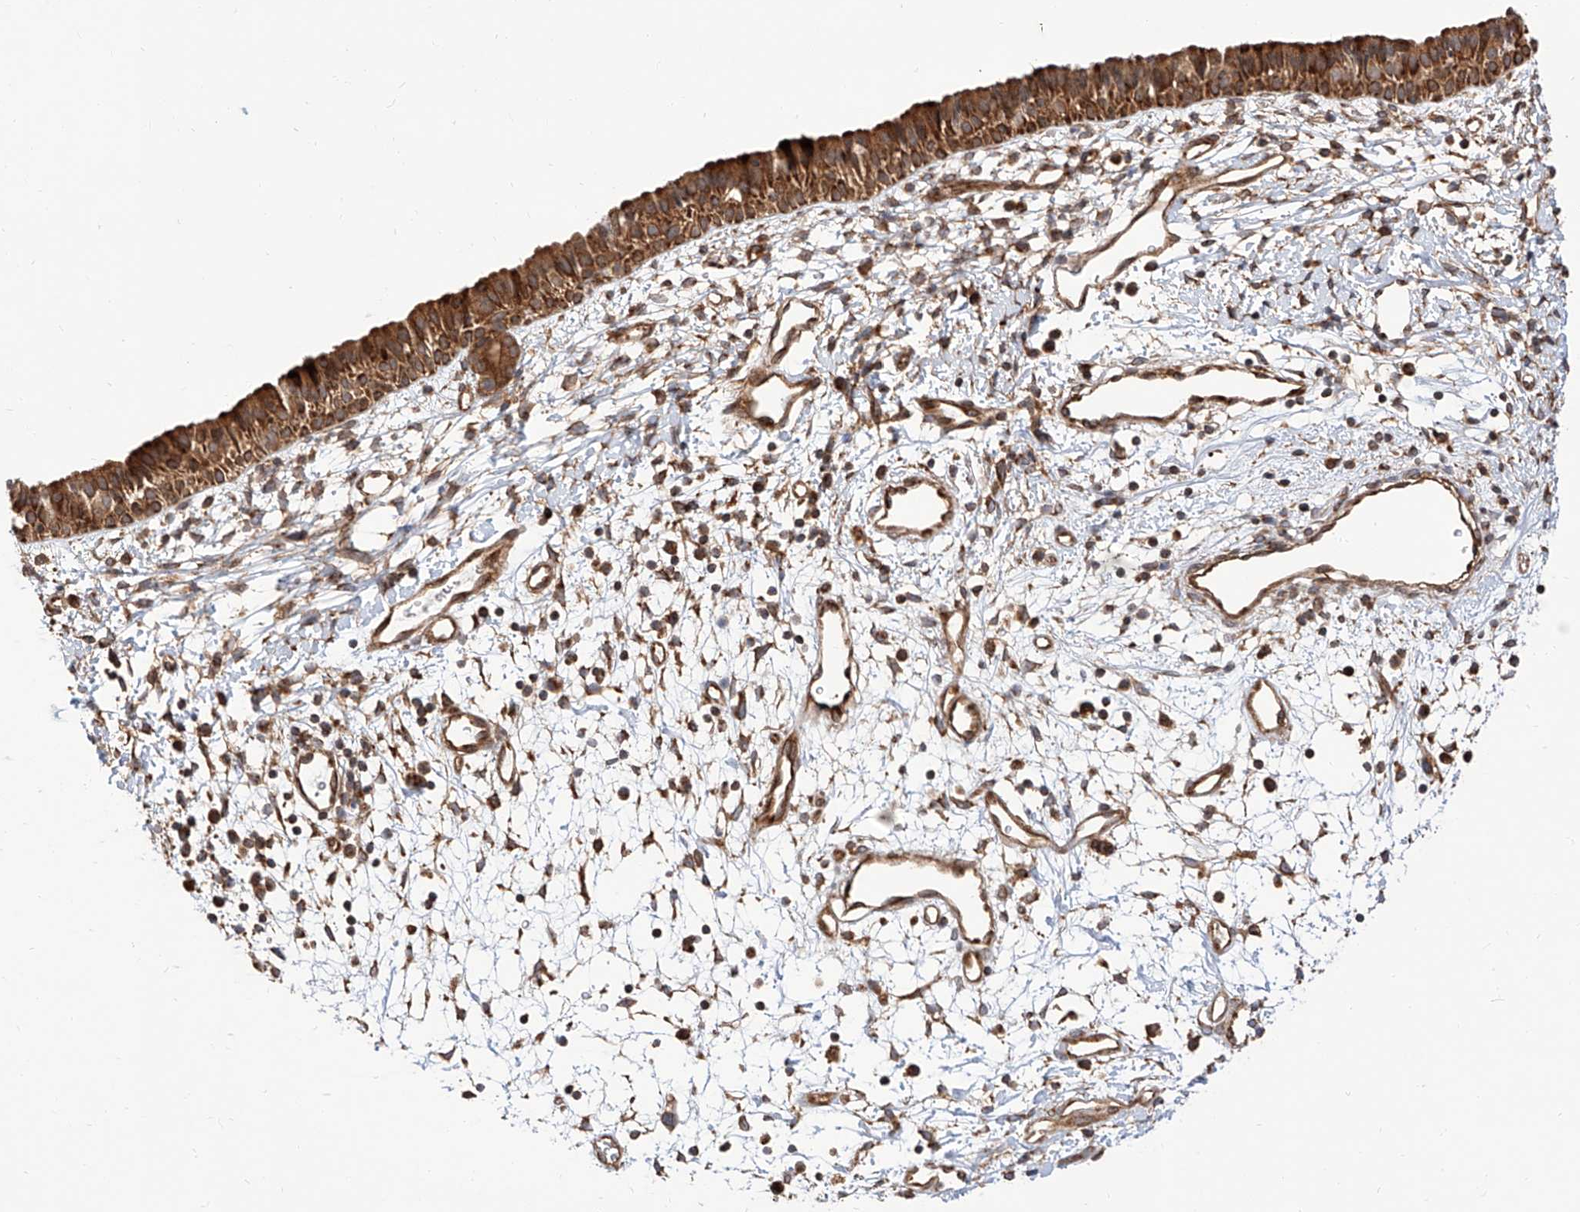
{"staining": {"intensity": "strong", "quantity": ">75%", "location": "cytoplasmic/membranous"}, "tissue": "nasopharynx", "cell_type": "Respiratory epithelial cells", "image_type": "normal", "snomed": [{"axis": "morphology", "description": "Normal tissue, NOS"}, {"axis": "topography", "description": "Nasopharynx"}], "caption": "Immunohistochemistry (IHC) (DAB) staining of normal human nasopharynx exhibits strong cytoplasmic/membranous protein positivity in approximately >75% of respiratory epithelial cells. Nuclei are stained in blue.", "gene": "ISCA2", "patient": {"sex": "male", "age": 22}}